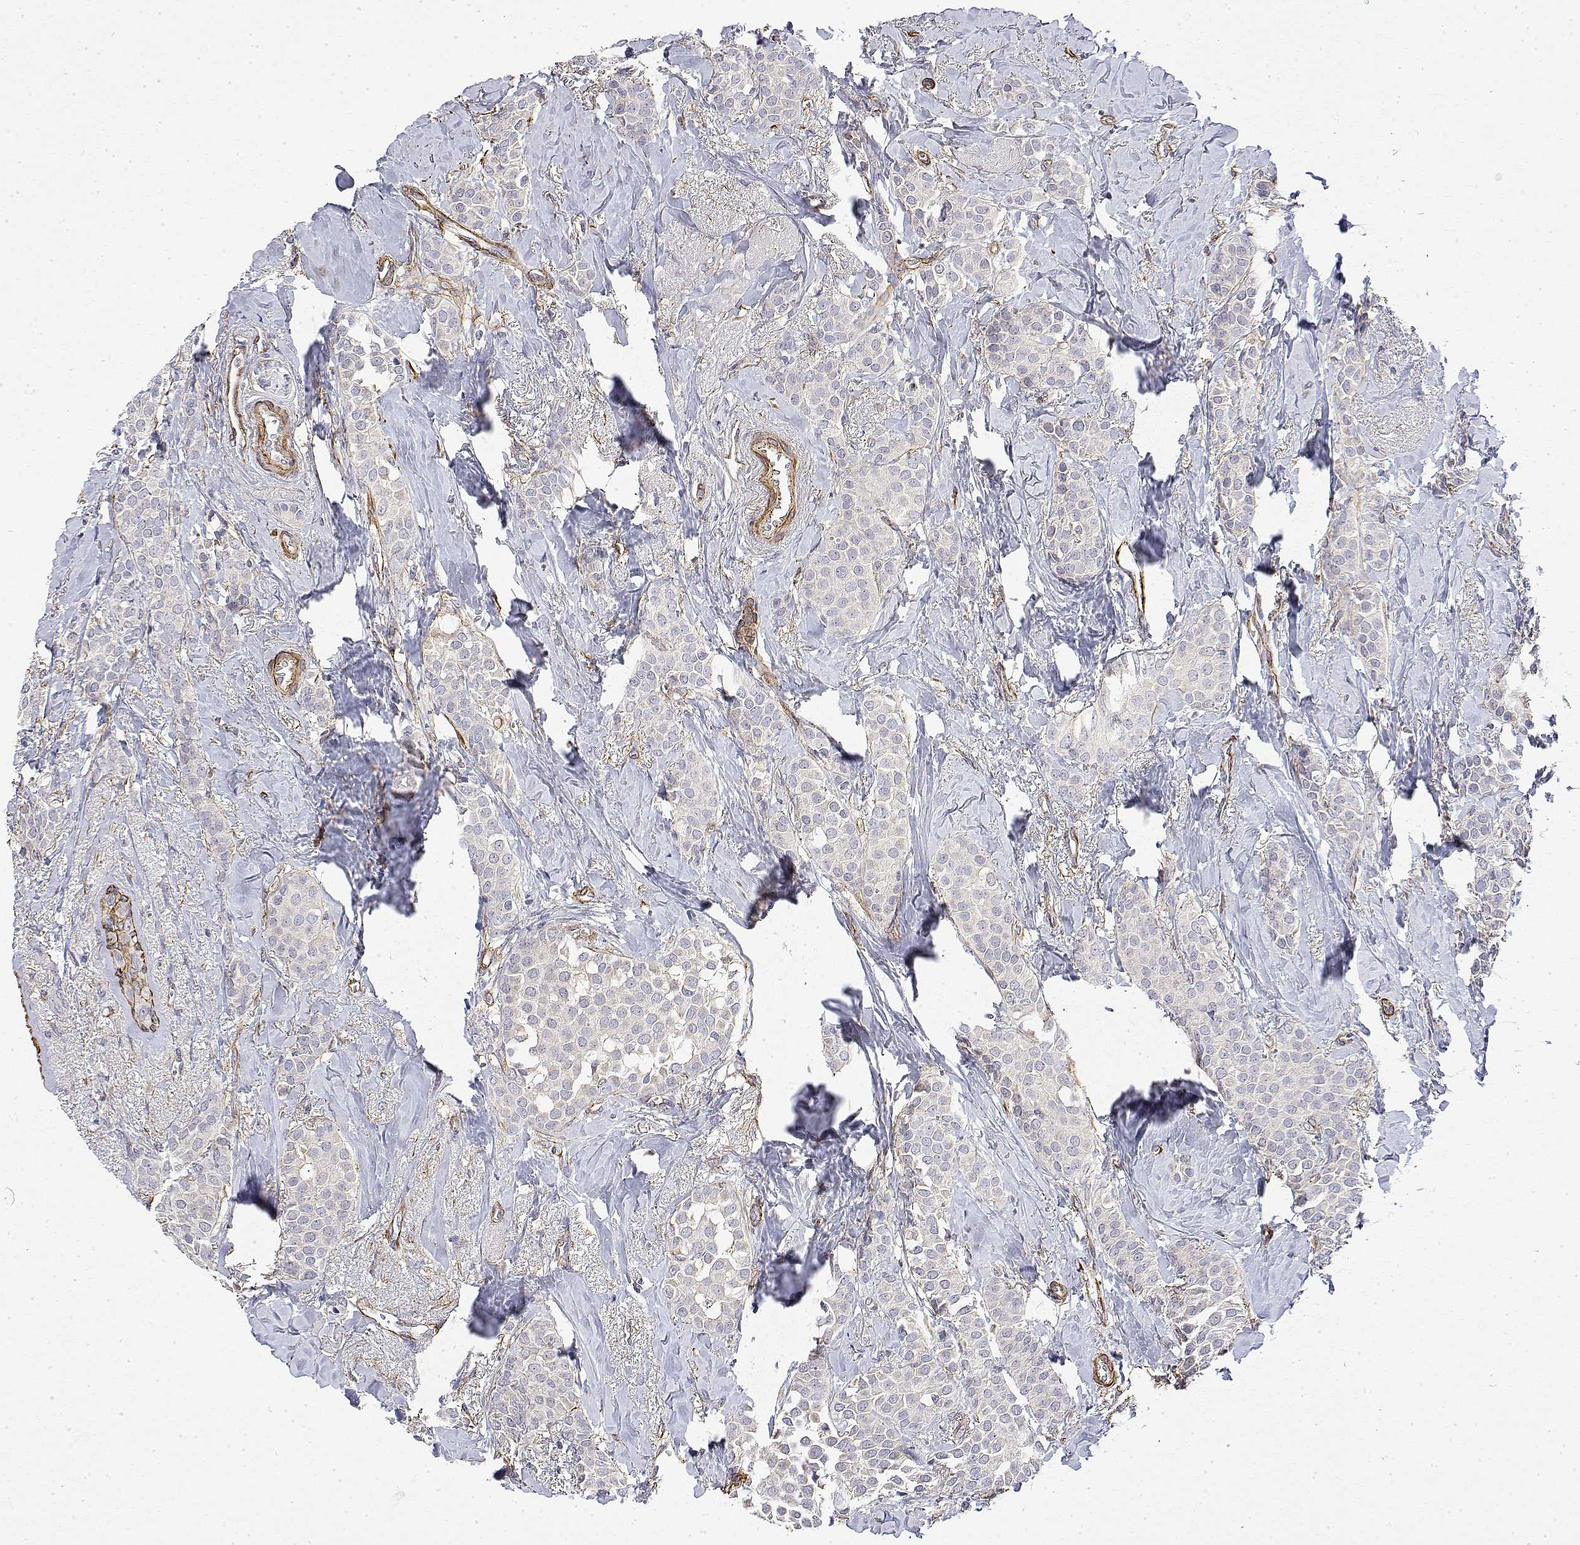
{"staining": {"intensity": "negative", "quantity": "none", "location": "none"}, "tissue": "breast cancer", "cell_type": "Tumor cells", "image_type": "cancer", "snomed": [{"axis": "morphology", "description": "Duct carcinoma"}, {"axis": "topography", "description": "Breast"}], "caption": "This image is of breast cancer (intraductal carcinoma) stained with immunohistochemistry (IHC) to label a protein in brown with the nuclei are counter-stained blue. There is no staining in tumor cells. Nuclei are stained in blue.", "gene": "SOWAHD", "patient": {"sex": "female", "age": 79}}